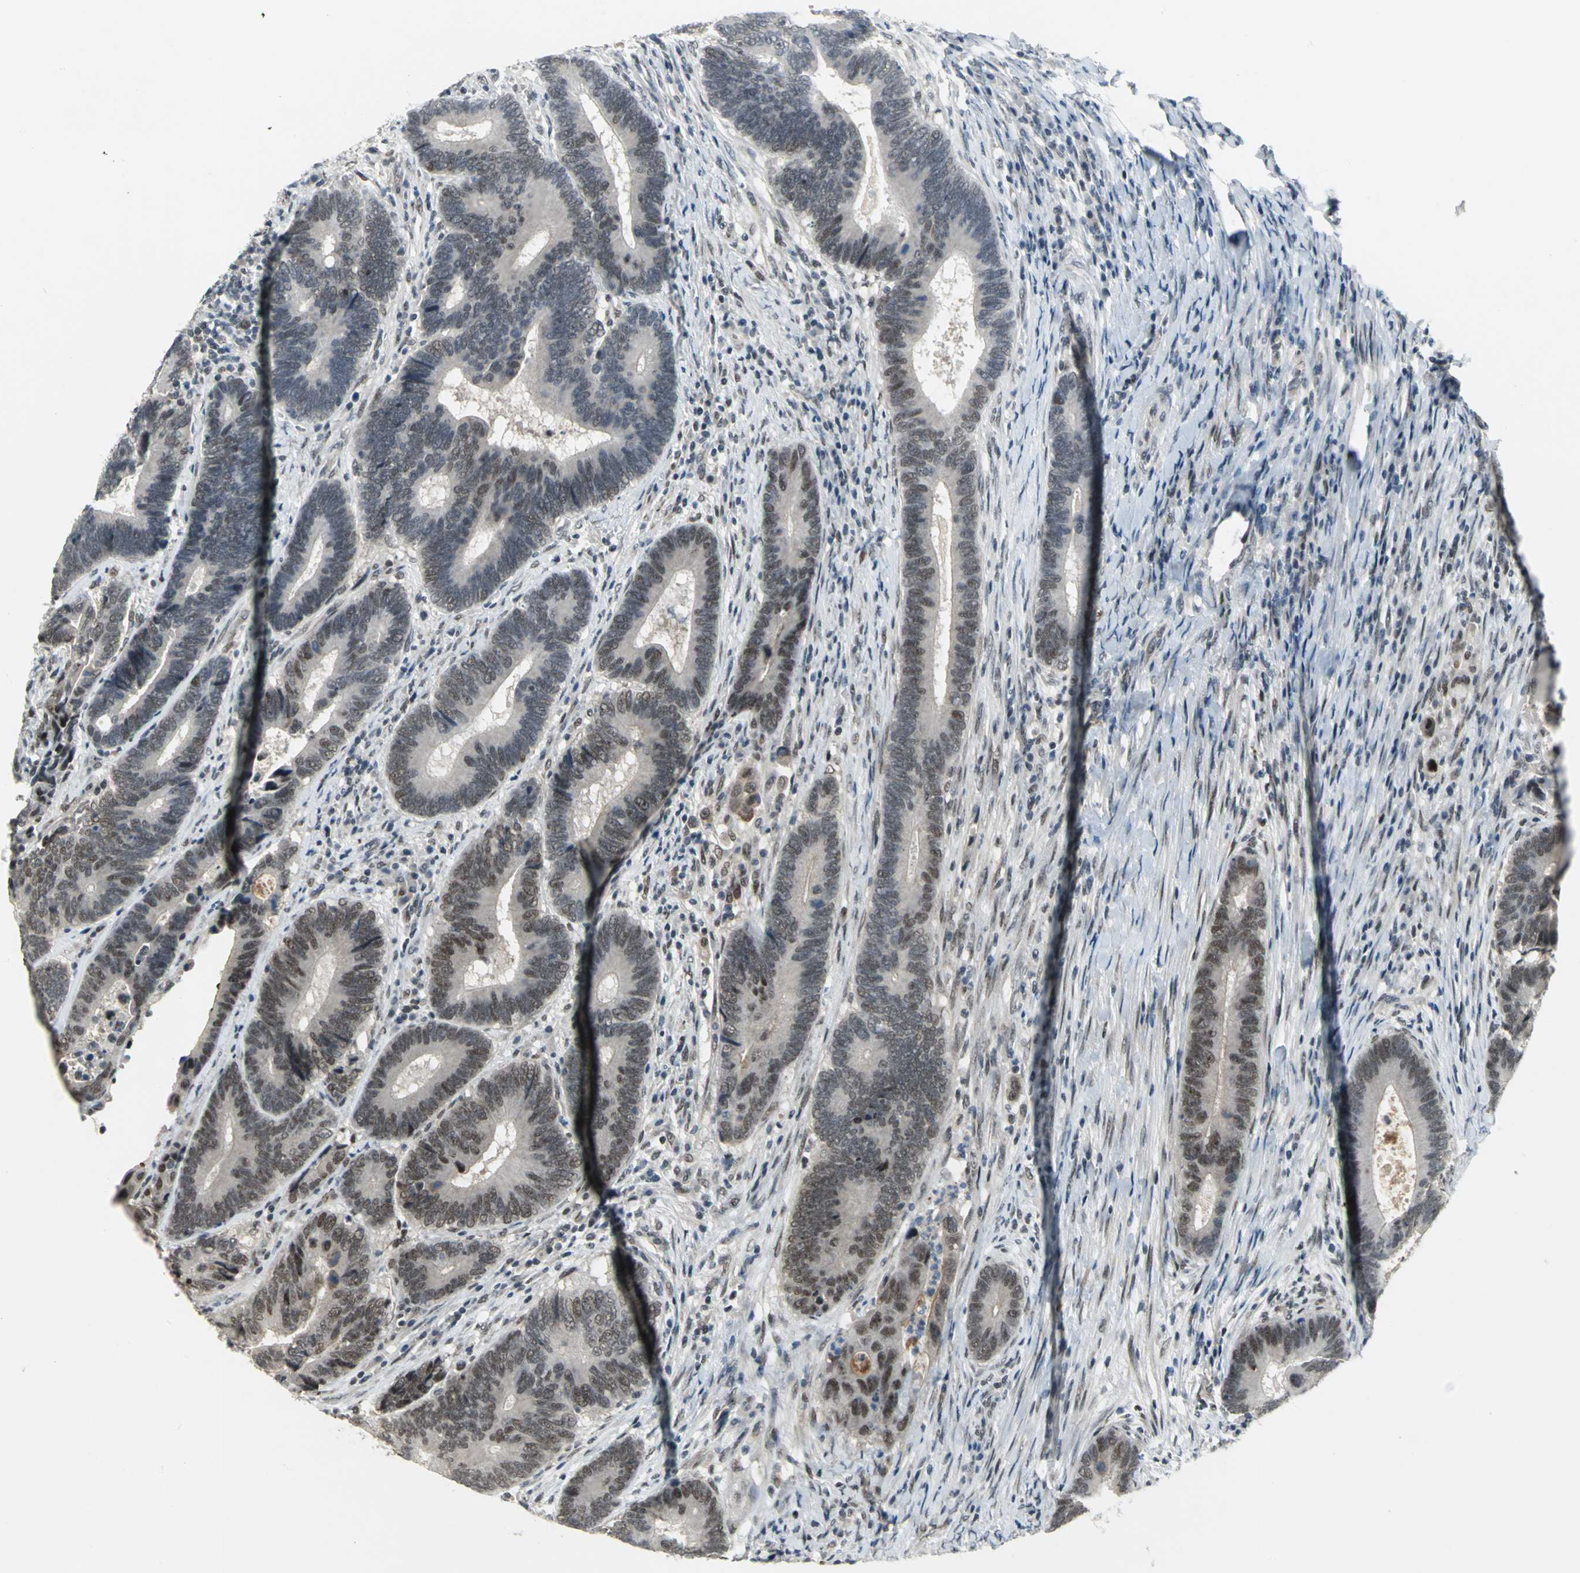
{"staining": {"intensity": "moderate", "quantity": ">75%", "location": "nuclear"}, "tissue": "colorectal cancer", "cell_type": "Tumor cells", "image_type": "cancer", "snomed": [{"axis": "morphology", "description": "Adenocarcinoma, NOS"}, {"axis": "topography", "description": "Colon"}], "caption": "An image of human adenocarcinoma (colorectal) stained for a protein demonstrates moderate nuclear brown staining in tumor cells.", "gene": "GLI3", "patient": {"sex": "female", "age": 78}}